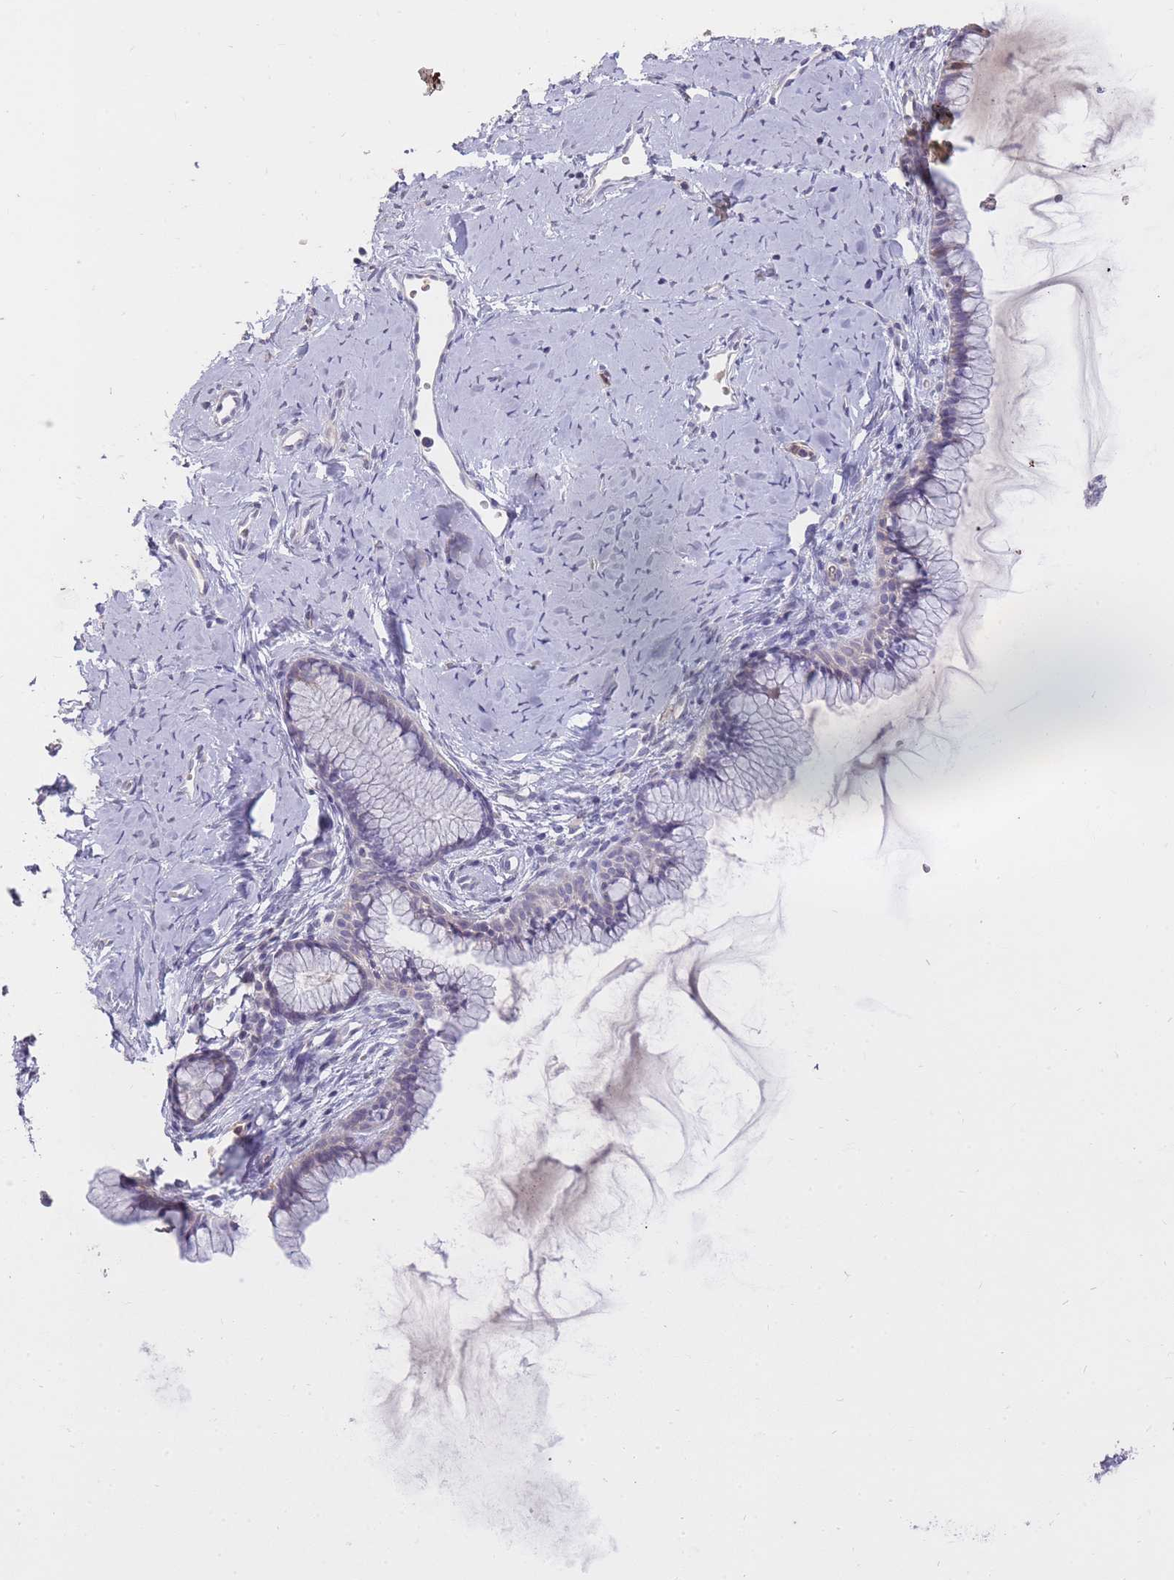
{"staining": {"intensity": "negative", "quantity": "none", "location": "none"}, "tissue": "cervix", "cell_type": "Glandular cells", "image_type": "normal", "snomed": [{"axis": "morphology", "description": "Normal tissue, NOS"}, {"axis": "topography", "description": "Cervix"}], "caption": "Protein analysis of normal cervix reveals no significant staining in glandular cells. (Brightfield microscopy of DAB (3,3'-diaminobenzidine) immunohistochemistry at high magnification).", "gene": "FRG2B", "patient": {"sex": "female", "age": 40}}